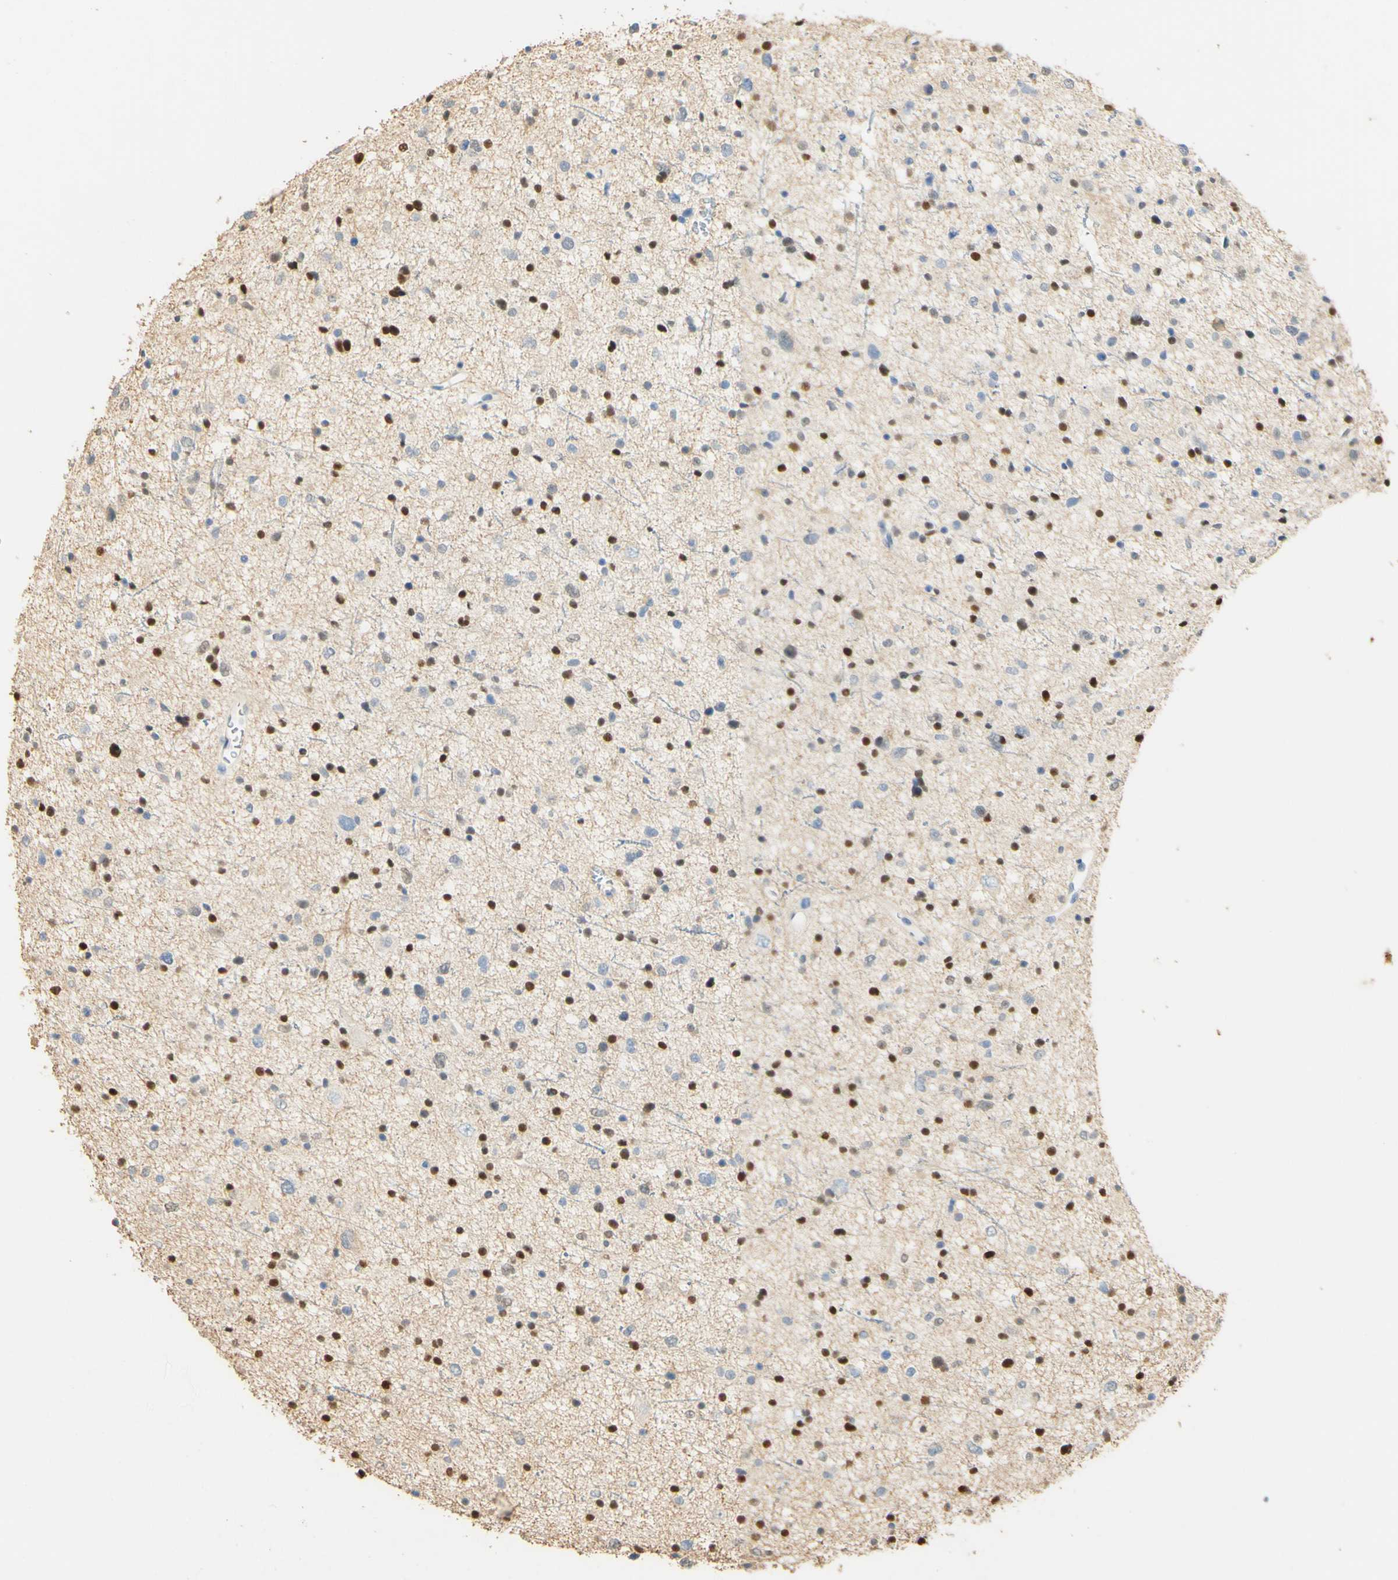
{"staining": {"intensity": "strong", "quantity": "25%-75%", "location": "nuclear"}, "tissue": "glioma", "cell_type": "Tumor cells", "image_type": "cancer", "snomed": [{"axis": "morphology", "description": "Glioma, malignant, Low grade"}, {"axis": "topography", "description": "Brain"}], "caption": "Immunohistochemistry (DAB (3,3'-diaminobenzidine)) staining of glioma demonstrates strong nuclear protein expression in about 25%-75% of tumor cells.", "gene": "MAP3K4", "patient": {"sex": "female", "age": 37}}